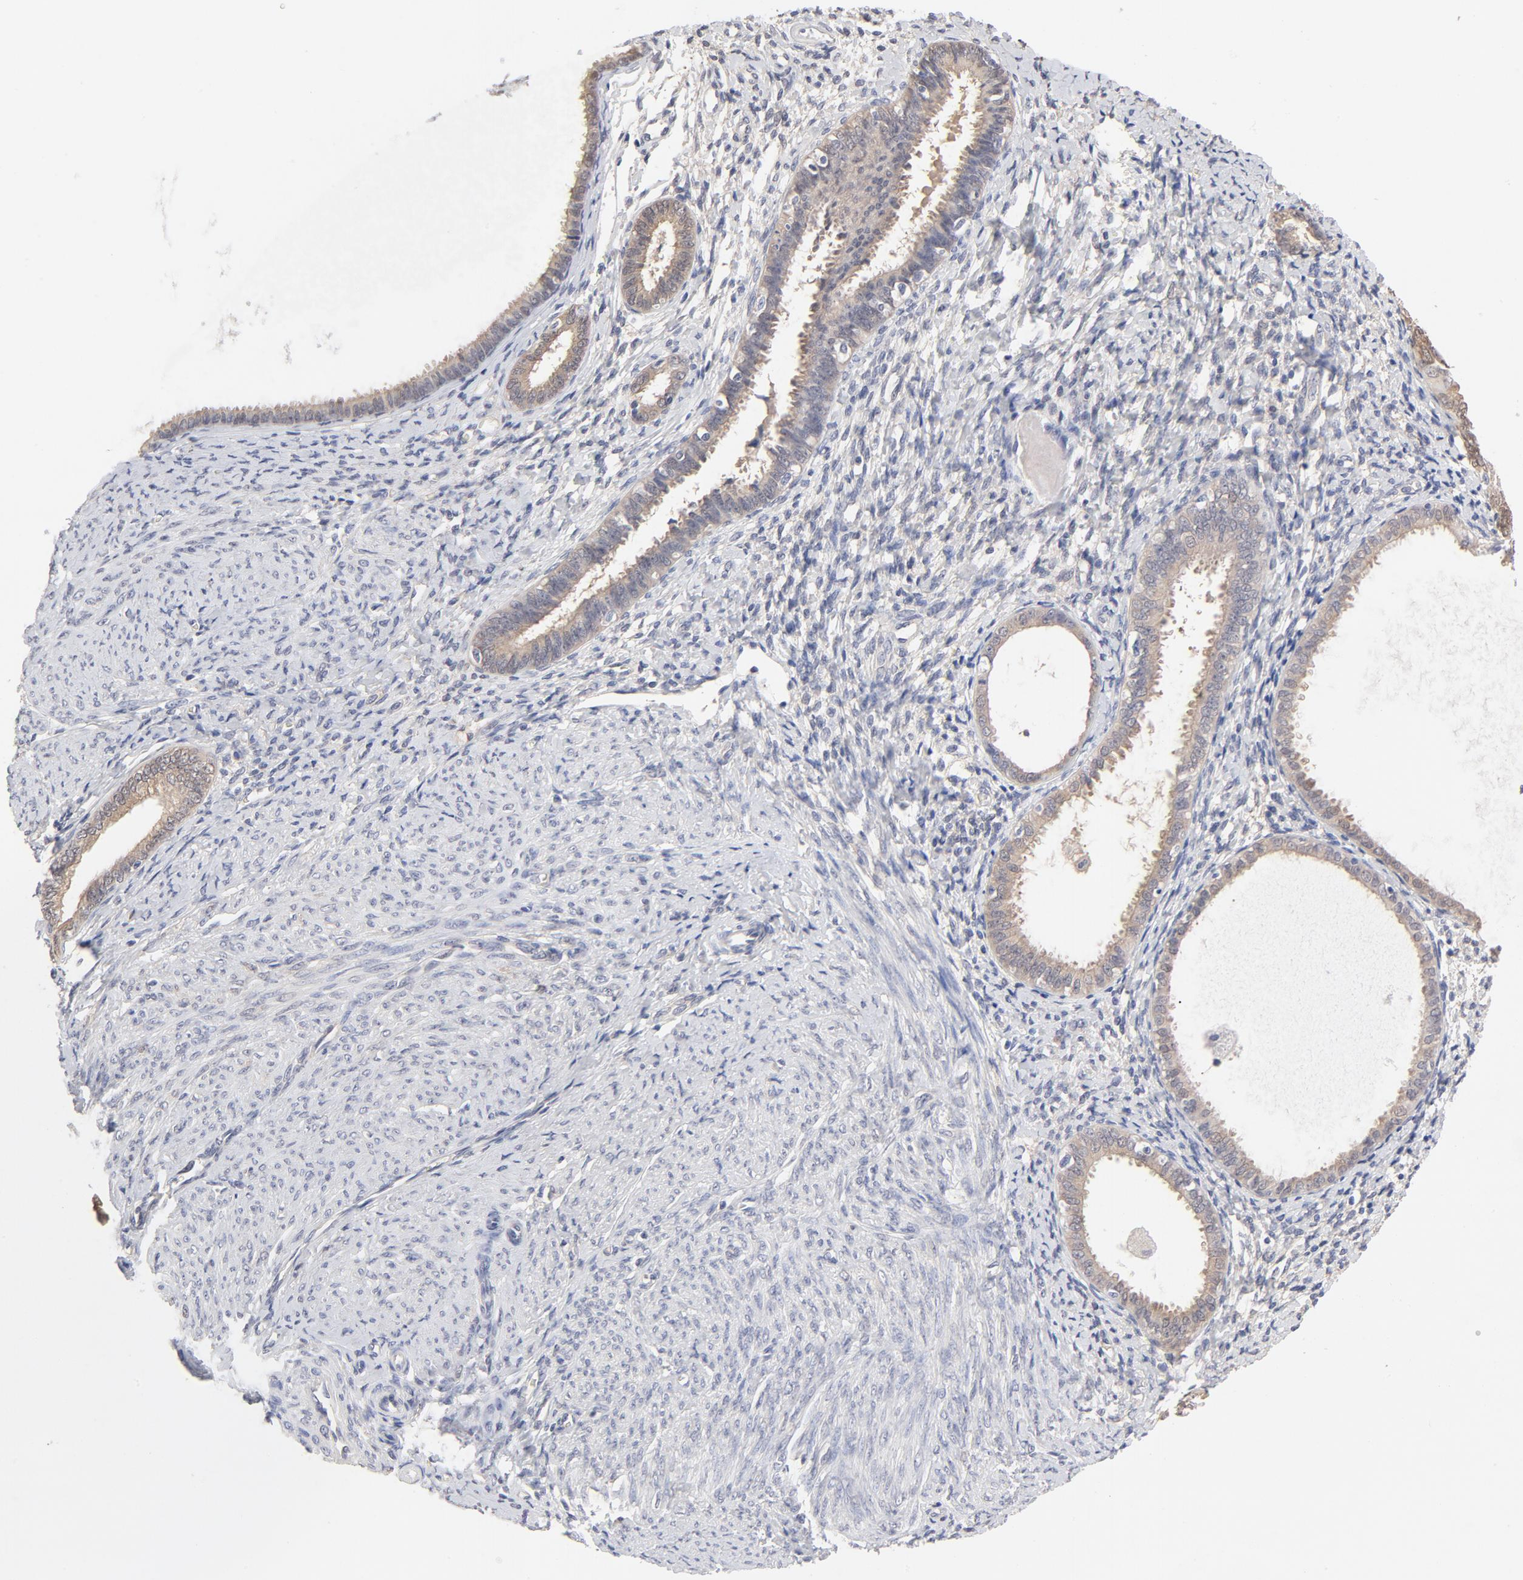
{"staining": {"intensity": "moderate", "quantity": ">75%", "location": "cytoplasmic/membranous"}, "tissue": "endometrial cancer", "cell_type": "Tumor cells", "image_type": "cancer", "snomed": [{"axis": "morphology", "description": "Adenocarcinoma, NOS"}, {"axis": "topography", "description": "Endometrium"}], "caption": "Protein analysis of endometrial cancer tissue displays moderate cytoplasmic/membranous expression in approximately >75% of tumor cells.", "gene": "MIF", "patient": {"sex": "female", "age": 63}}